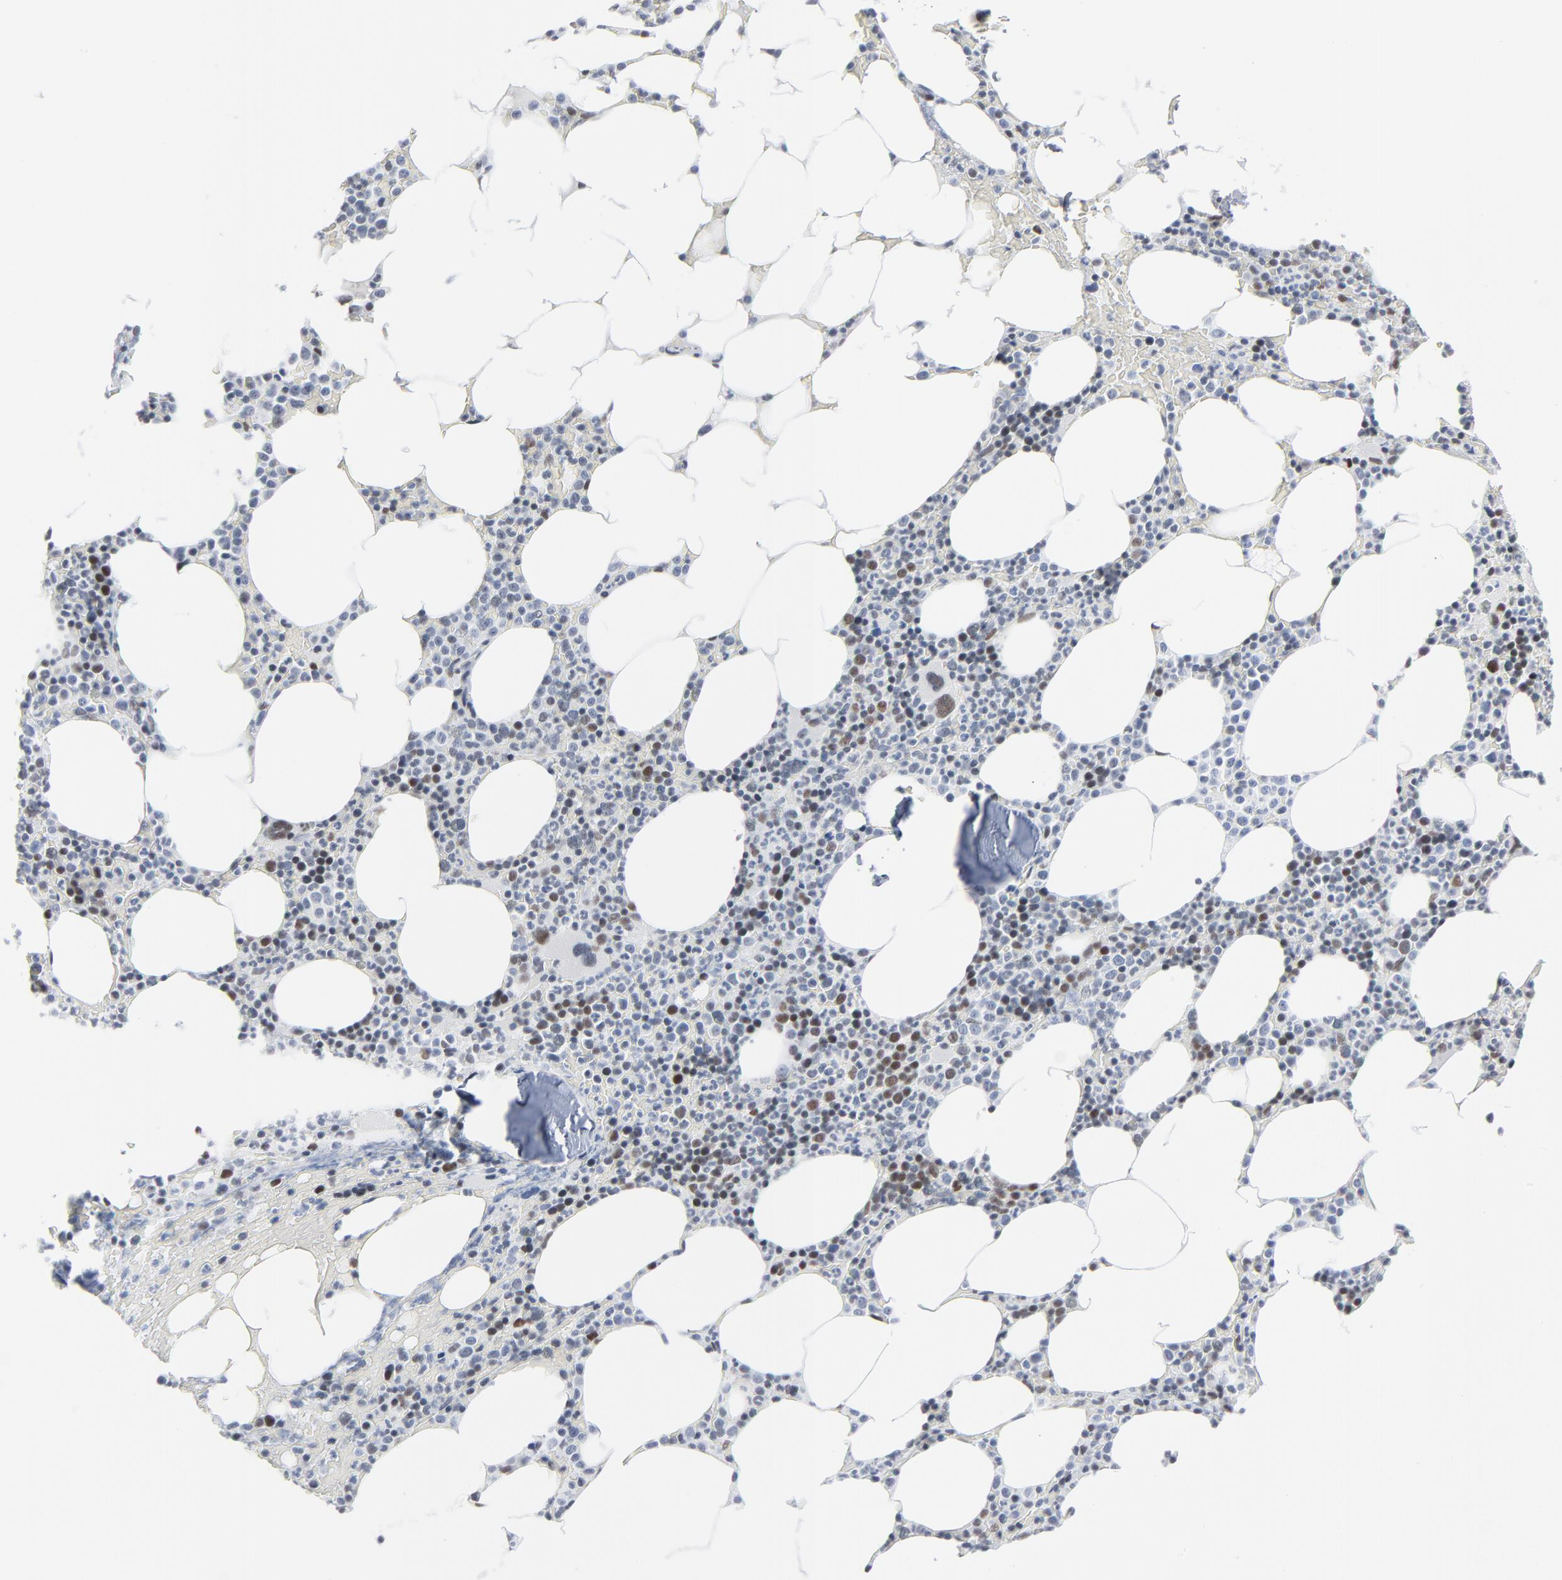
{"staining": {"intensity": "moderate", "quantity": "25%-75%", "location": "nuclear"}, "tissue": "bone marrow", "cell_type": "Hematopoietic cells", "image_type": "normal", "snomed": [{"axis": "morphology", "description": "Normal tissue, NOS"}, {"axis": "topography", "description": "Bone marrow"}], "caption": "This is a micrograph of immunohistochemistry staining of unremarkable bone marrow, which shows moderate expression in the nuclear of hematopoietic cells.", "gene": "SIRT1", "patient": {"sex": "female", "age": 66}}